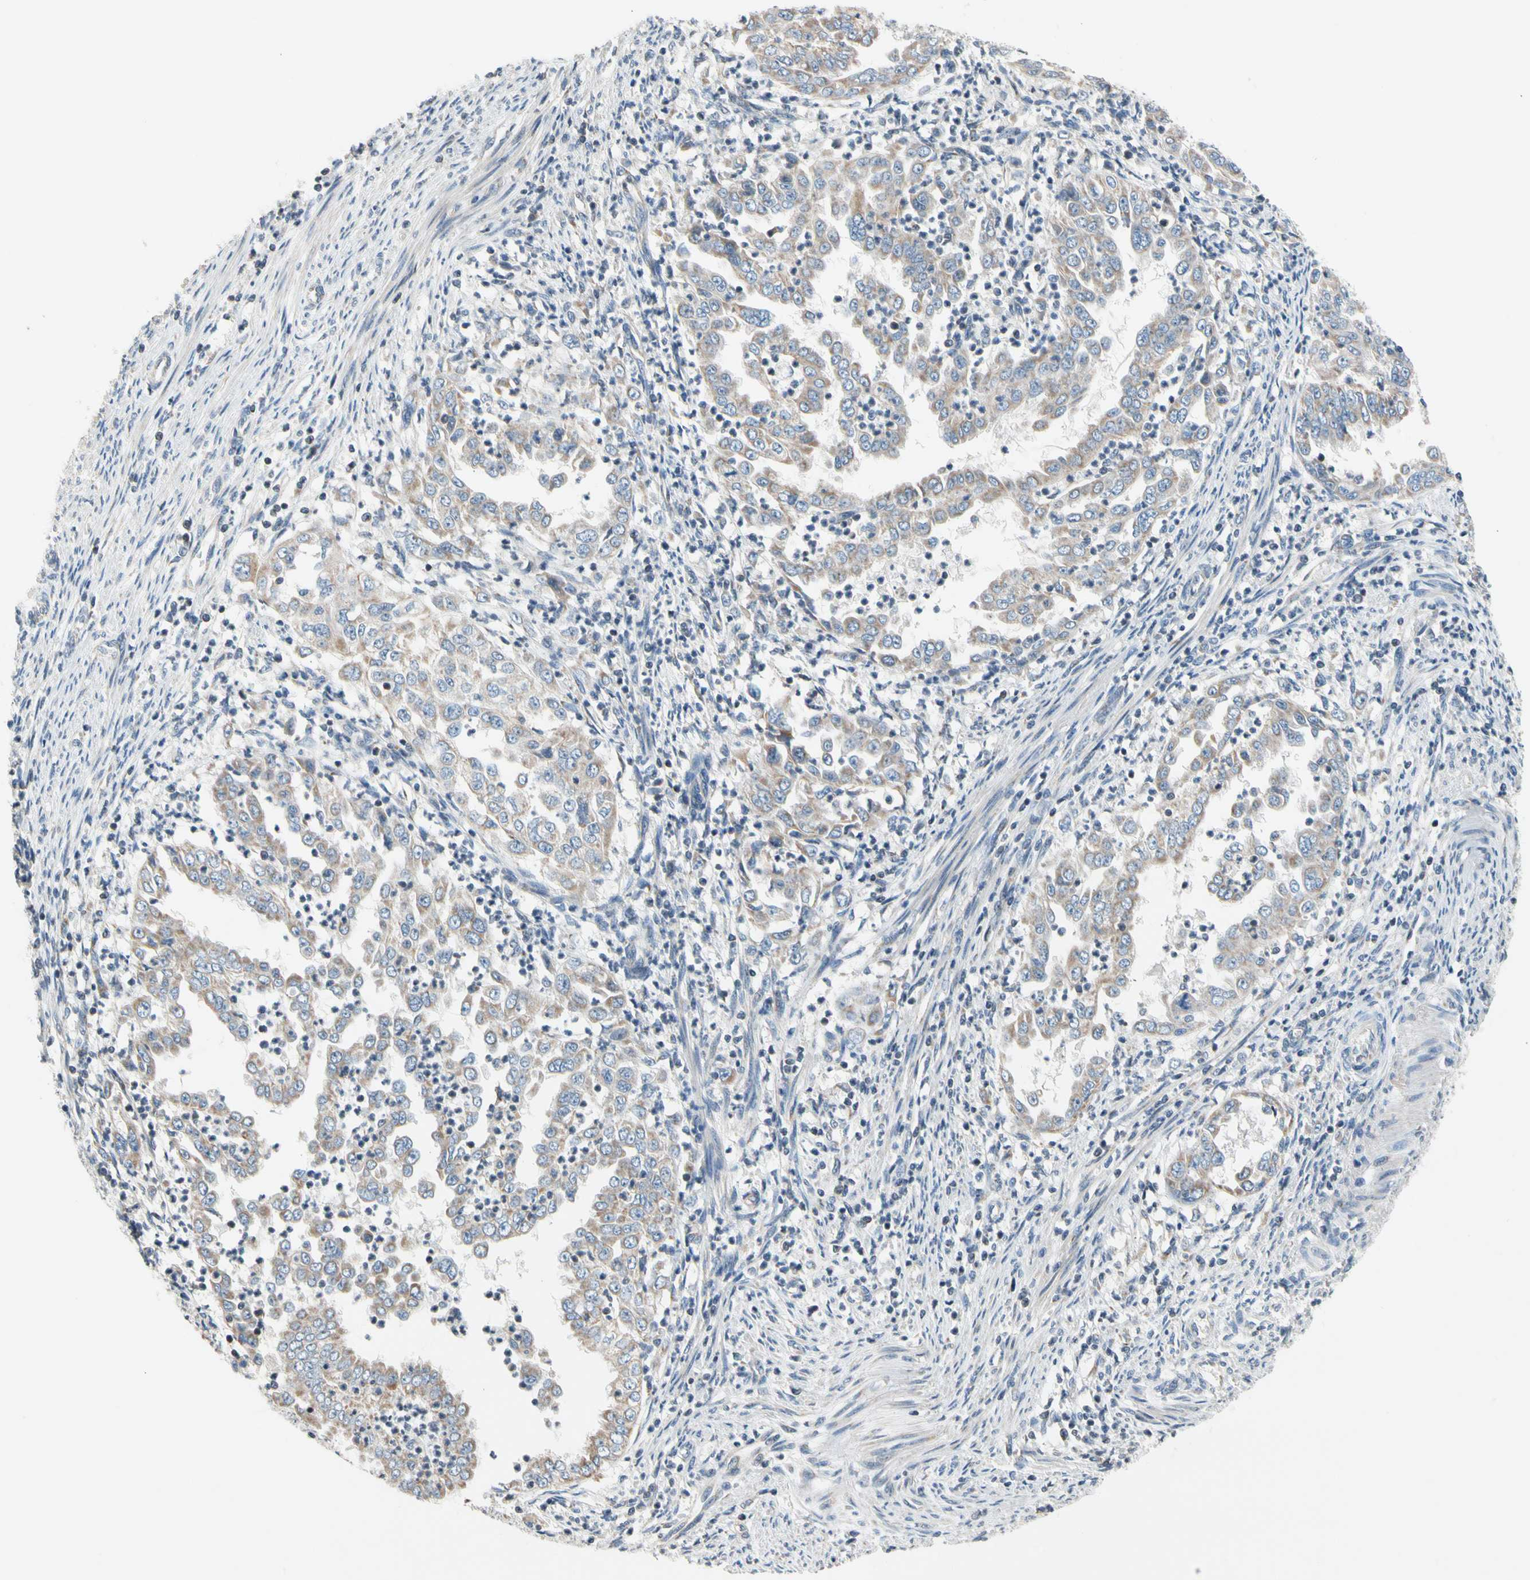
{"staining": {"intensity": "negative", "quantity": "none", "location": "none"}, "tissue": "endometrial cancer", "cell_type": "Tumor cells", "image_type": "cancer", "snomed": [{"axis": "morphology", "description": "Adenocarcinoma, NOS"}, {"axis": "topography", "description": "Endometrium"}], "caption": "High power microscopy histopathology image of an immunohistochemistry (IHC) photomicrograph of endometrial cancer (adenocarcinoma), revealing no significant staining in tumor cells. Brightfield microscopy of IHC stained with DAB (3,3'-diaminobenzidine) (brown) and hematoxylin (blue), captured at high magnification.", "gene": "SOX30", "patient": {"sex": "female", "age": 85}}